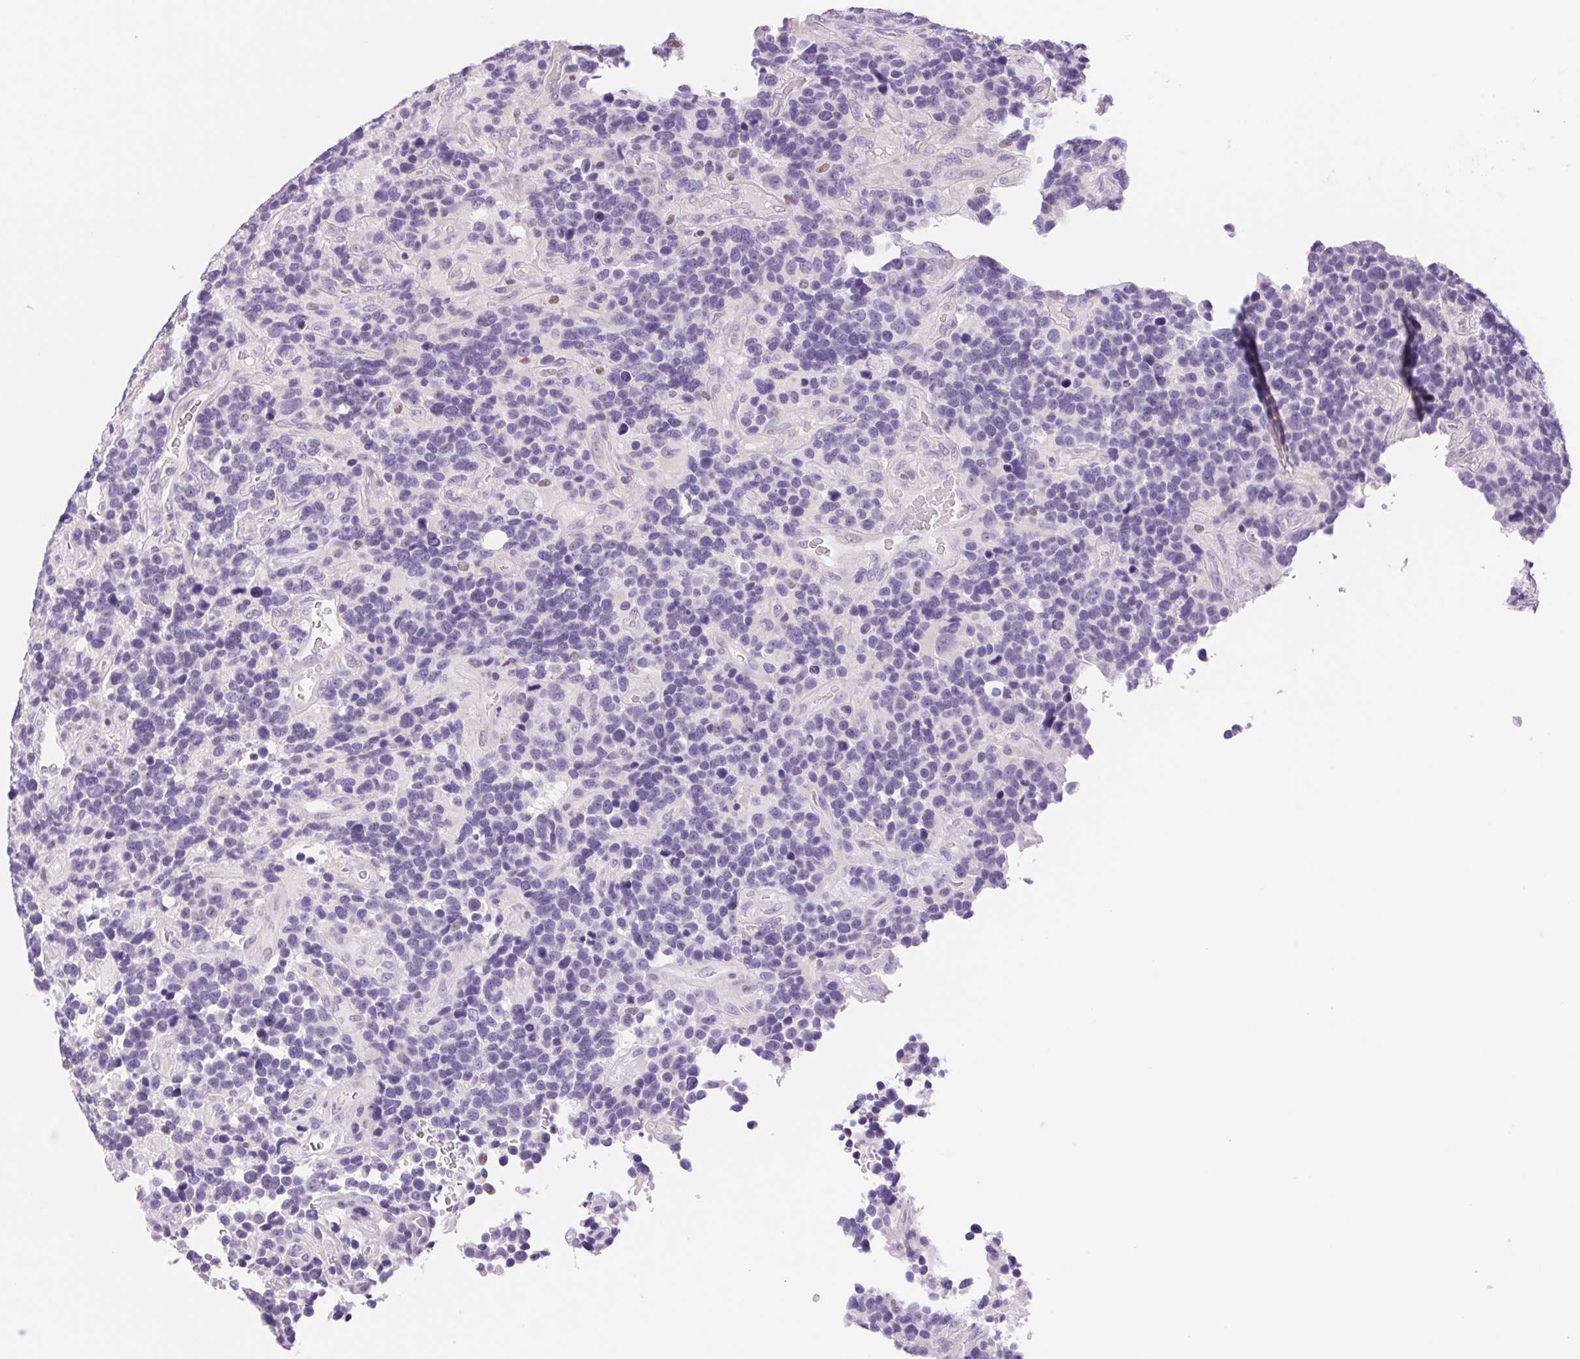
{"staining": {"intensity": "negative", "quantity": "none", "location": "none"}, "tissue": "glioma", "cell_type": "Tumor cells", "image_type": "cancer", "snomed": [{"axis": "morphology", "description": "Glioma, malignant, High grade"}, {"axis": "topography", "description": "Brain"}], "caption": "The histopathology image exhibits no staining of tumor cells in malignant glioma (high-grade). (DAB IHC with hematoxylin counter stain).", "gene": "ASGR2", "patient": {"sex": "male", "age": 33}}